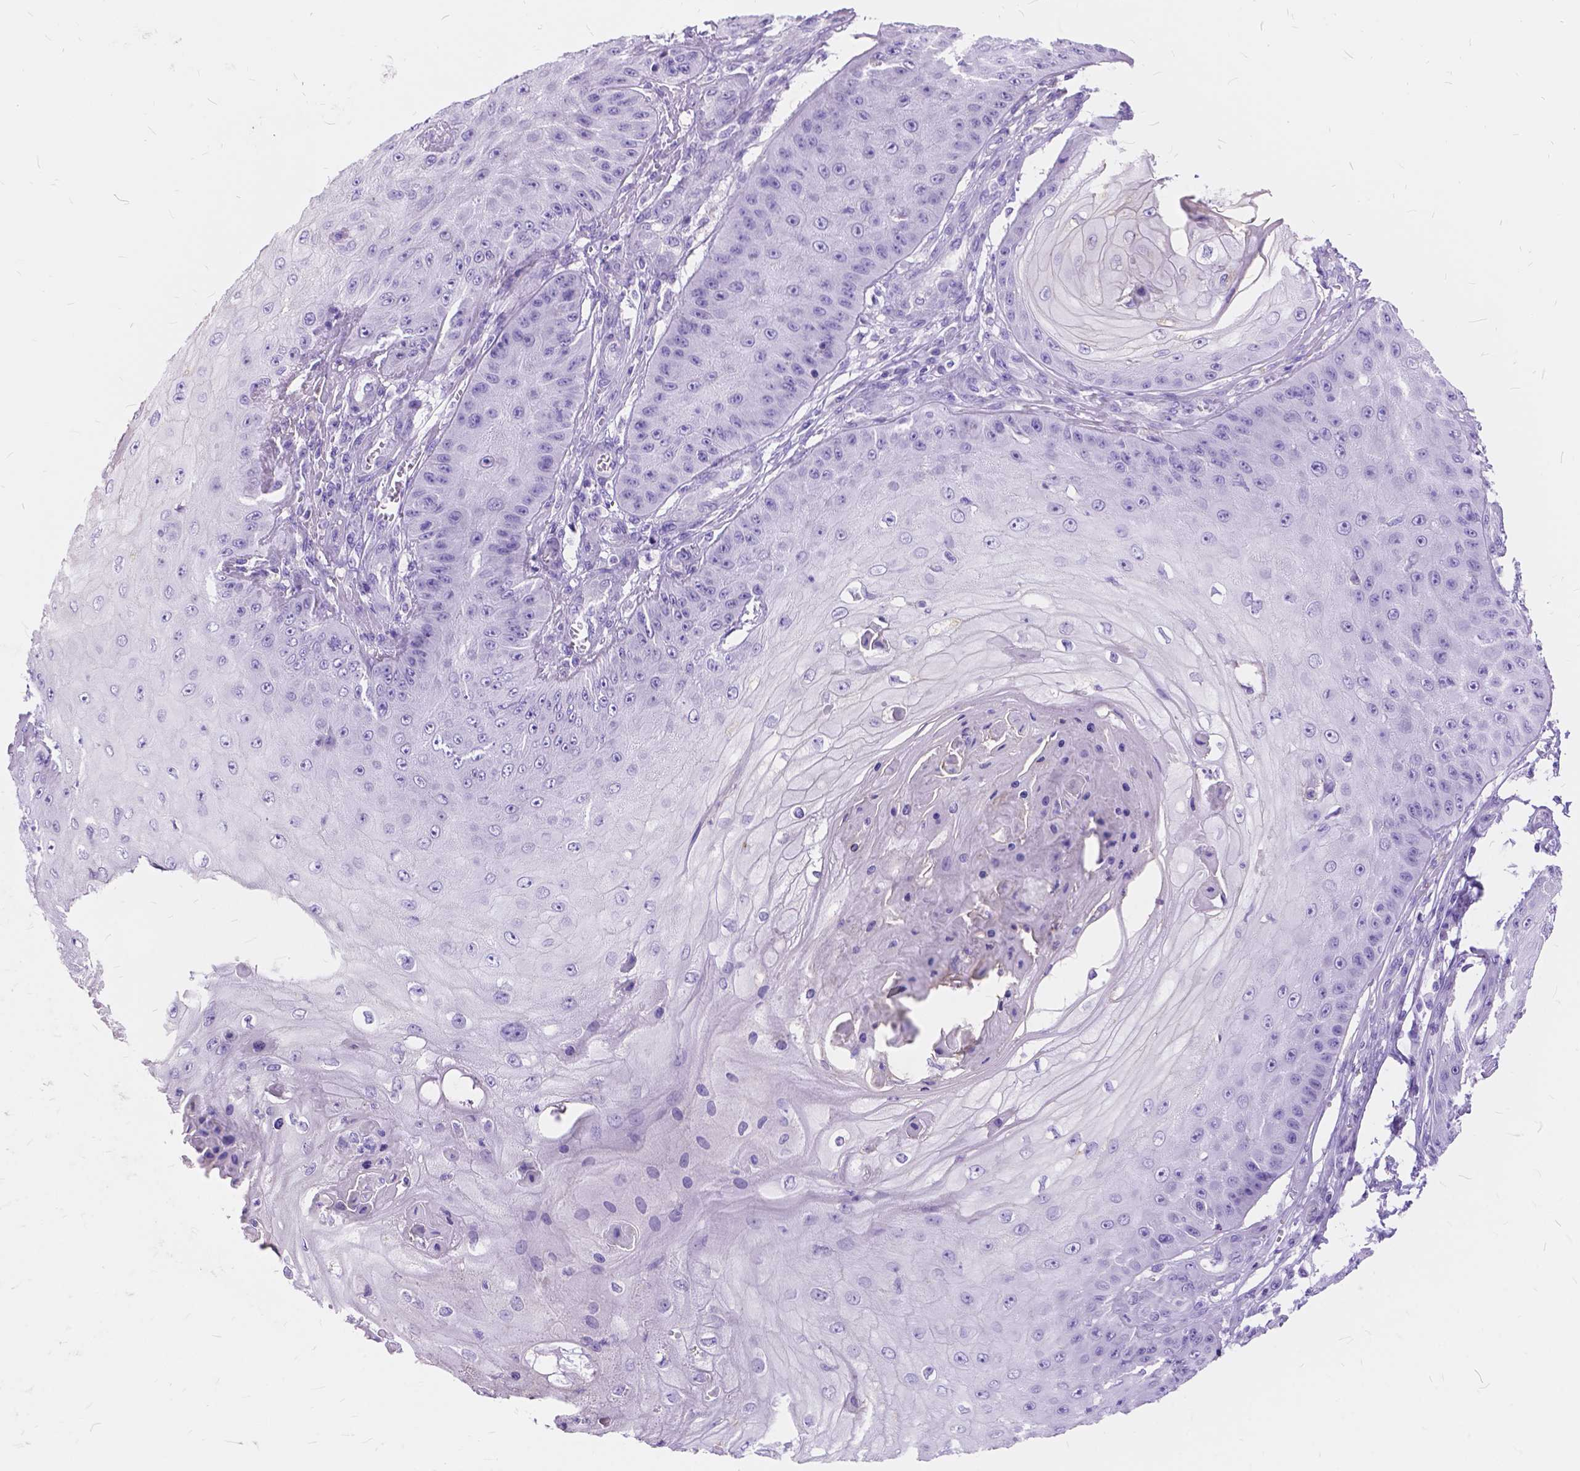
{"staining": {"intensity": "negative", "quantity": "none", "location": "none"}, "tissue": "skin cancer", "cell_type": "Tumor cells", "image_type": "cancer", "snomed": [{"axis": "morphology", "description": "Squamous cell carcinoma, NOS"}, {"axis": "topography", "description": "Skin"}], "caption": "High magnification brightfield microscopy of skin cancer (squamous cell carcinoma) stained with DAB (3,3'-diaminobenzidine) (brown) and counterstained with hematoxylin (blue): tumor cells show no significant positivity.", "gene": "FOXL2", "patient": {"sex": "male", "age": 70}}